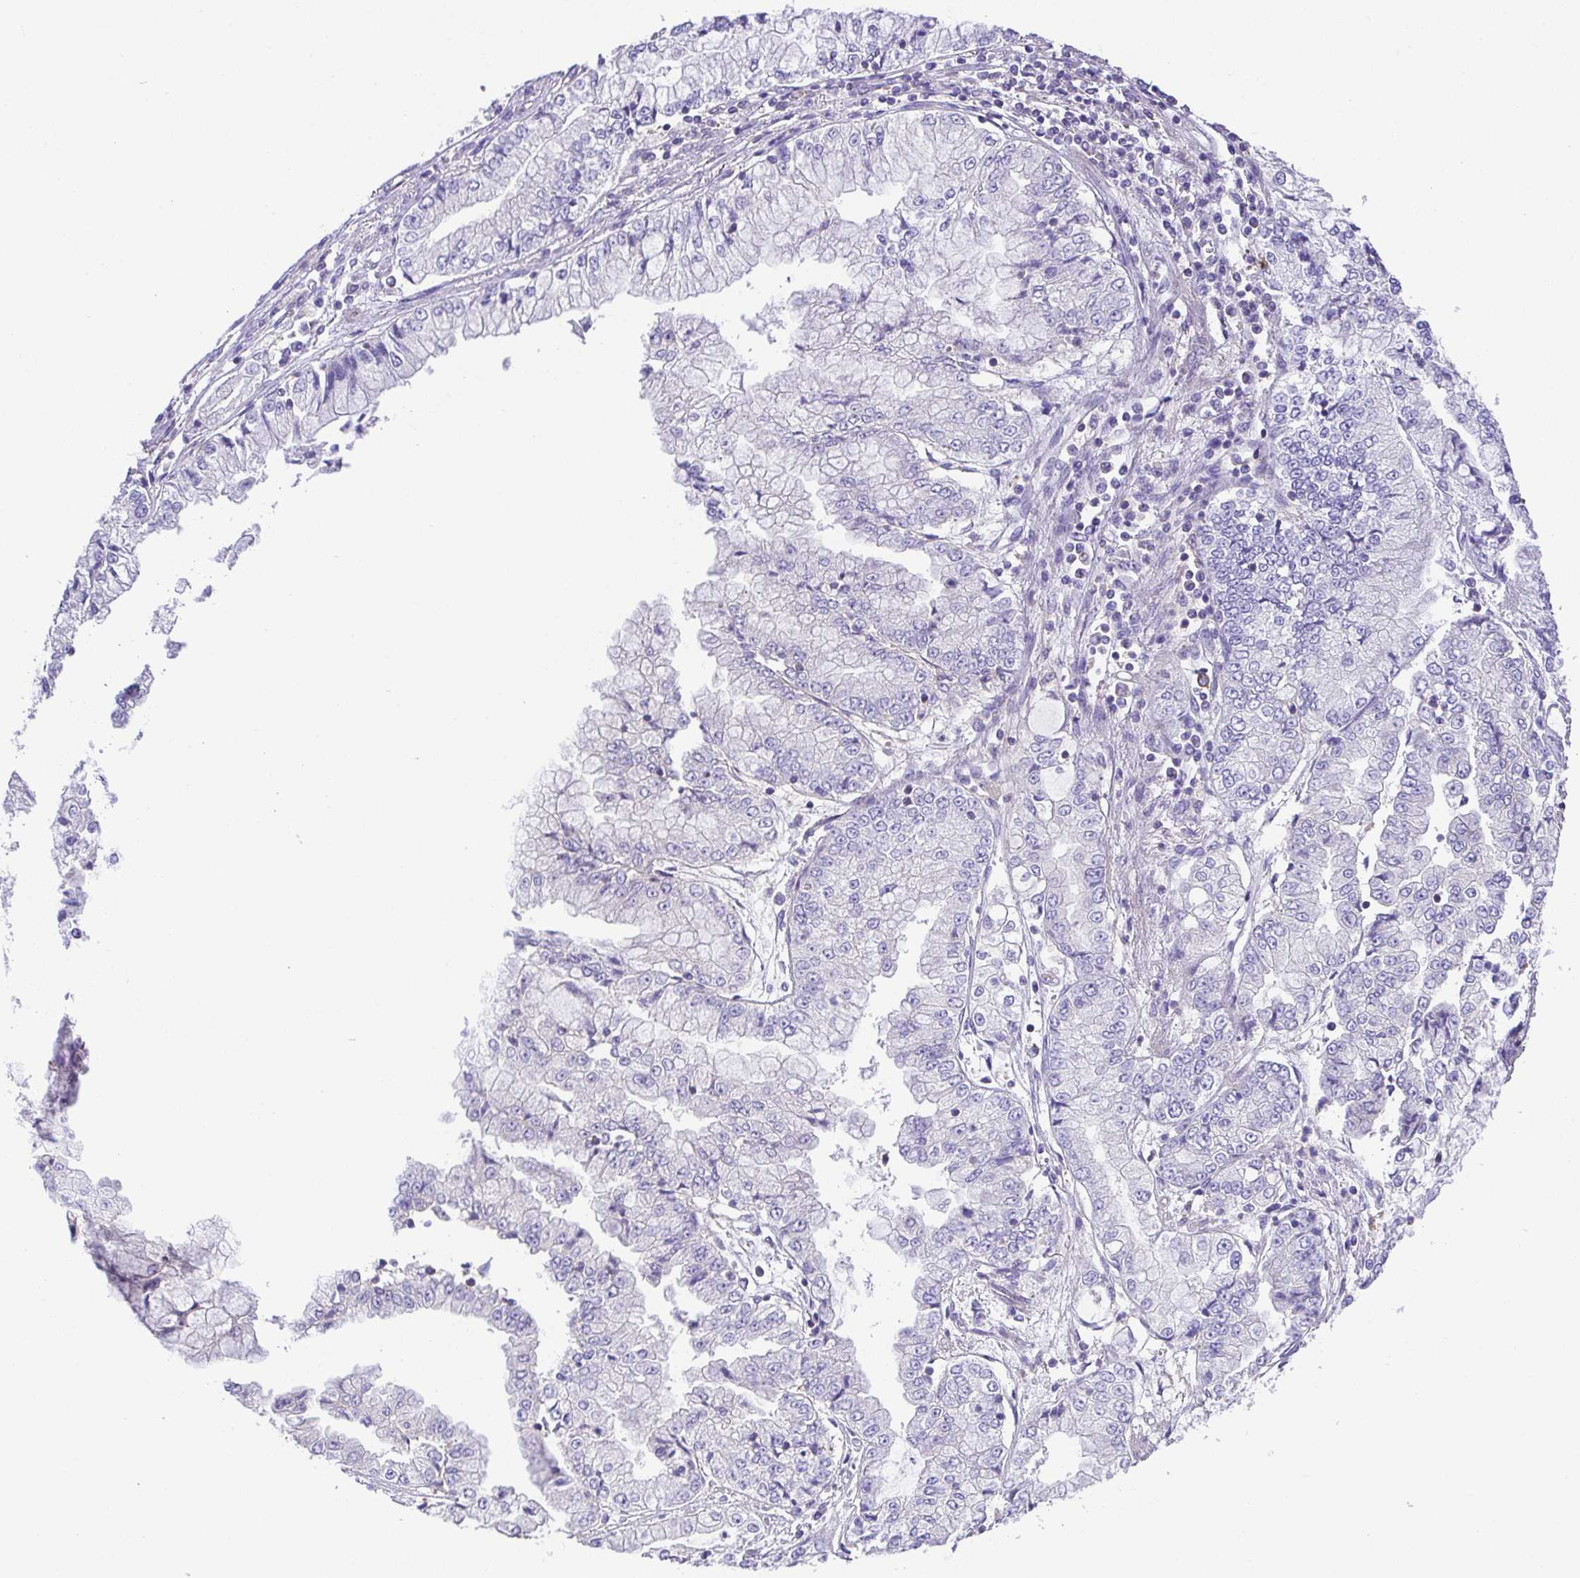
{"staining": {"intensity": "negative", "quantity": "none", "location": "none"}, "tissue": "stomach cancer", "cell_type": "Tumor cells", "image_type": "cancer", "snomed": [{"axis": "morphology", "description": "Adenocarcinoma, NOS"}, {"axis": "topography", "description": "Stomach, upper"}], "caption": "Stomach adenocarcinoma was stained to show a protein in brown. There is no significant expression in tumor cells.", "gene": "PRR14L", "patient": {"sex": "female", "age": 74}}